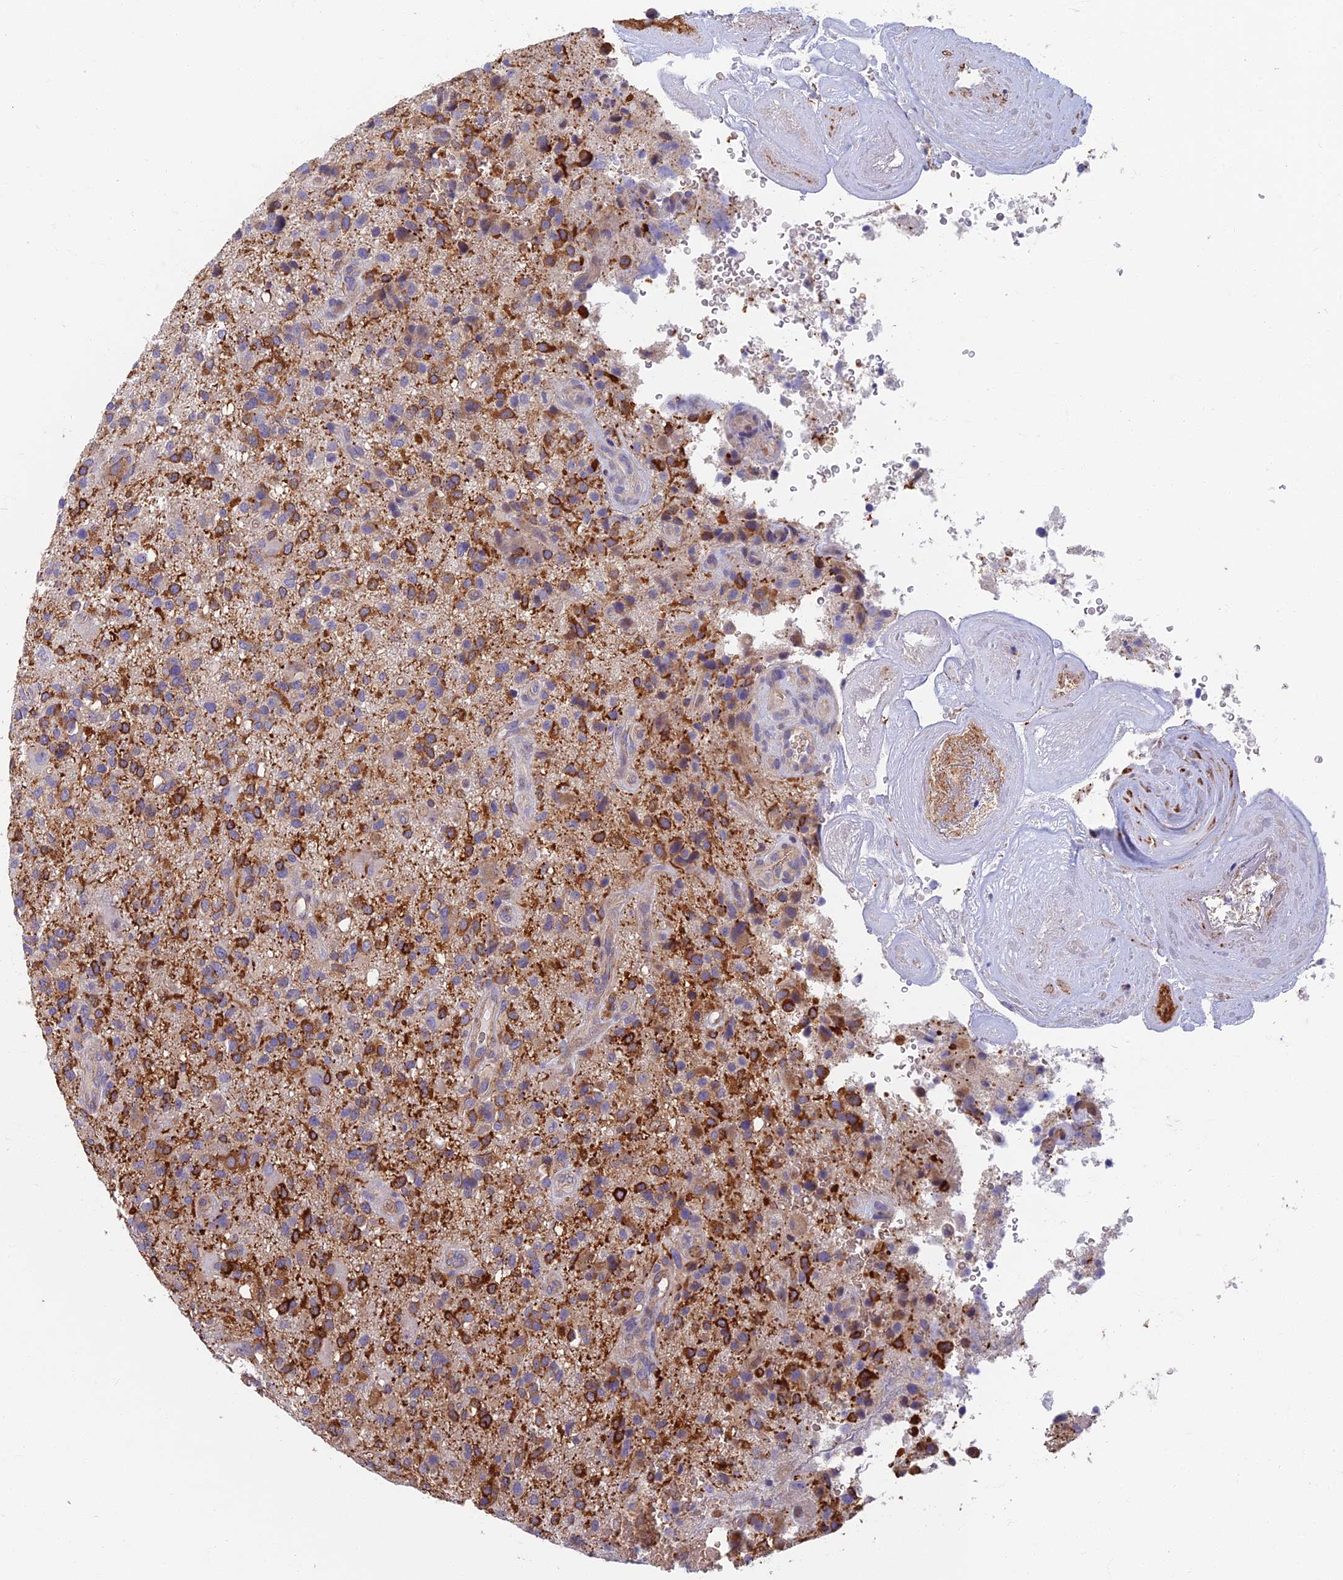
{"staining": {"intensity": "strong", "quantity": "<25%", "location": "cytoplasmic/membranous"}, "tissue": "glioma", "cell_type": "Tumor cells", "image_type": "cancer", "snomed": [{"axis": "morphology", "description": "Glioma, malignant, High grade"}, {"axis": "topography", "description": "Brain"}], "caption": "DAB (3,3'-diaminobenzidine) immunohistochemical staining of human glioma demonstrates strong cytoplasmic/membranous protein expression in about <25% of tumor cells.", "gene": "RHBDL2", "patient": {"sex": "male", "age": 47}}